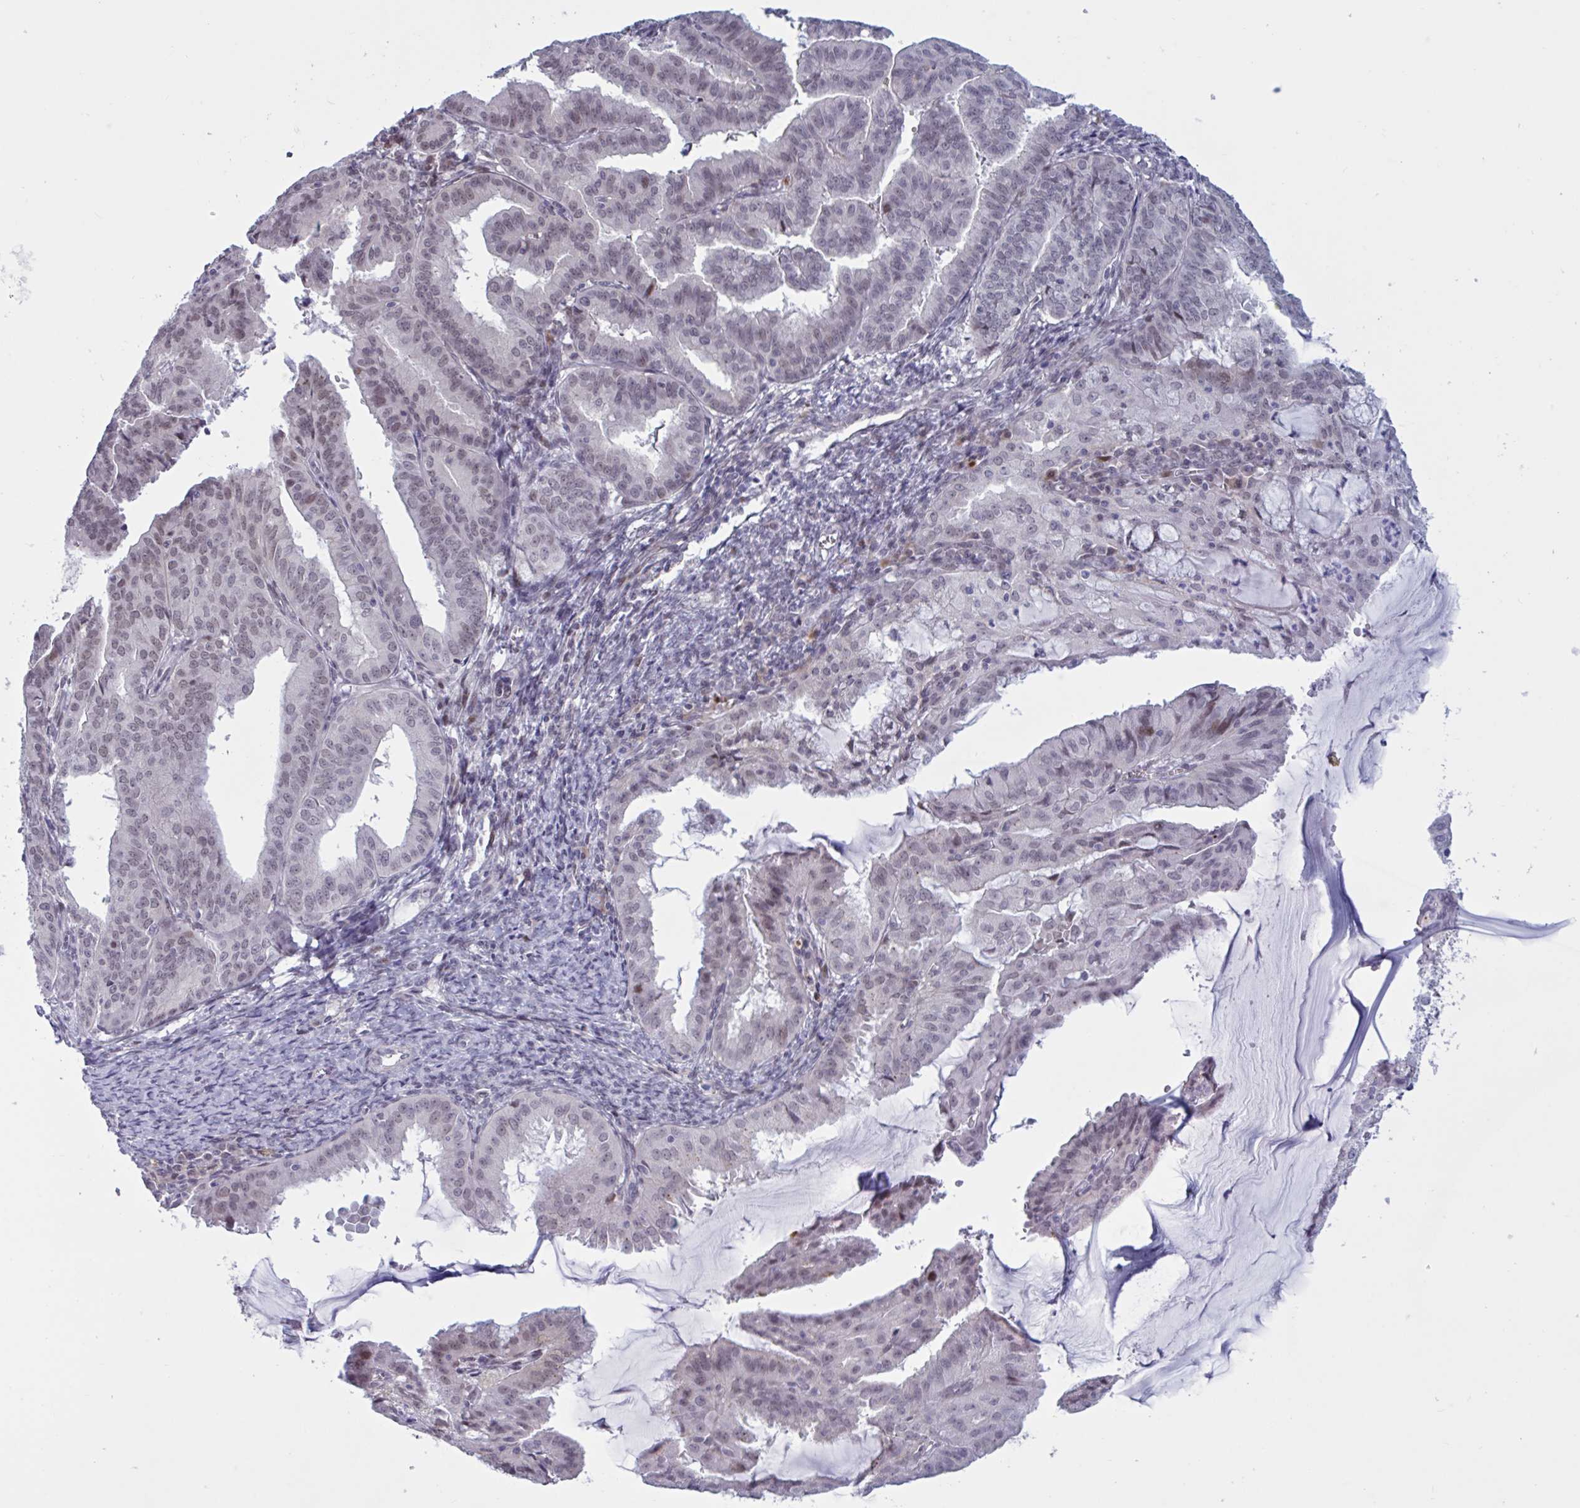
{"staining": {"intensity": "negative", "quantity": "none", "location": "none"}, "tissue": "endometrial cancer", "cell_type": "Tumor cells", "image_type": "cancer", "snomed": [{"axis": "morphology", "description": "Adenocarcinoma, NOS"}, {"axis": "topography", "description": "Endometrium"}], "caption": "Tumor cells are negative for protein expression in human adenocarcinoma (endometrial).", "gene": "TCEAL8", "patient": {"sex": "female", "age": 70}}